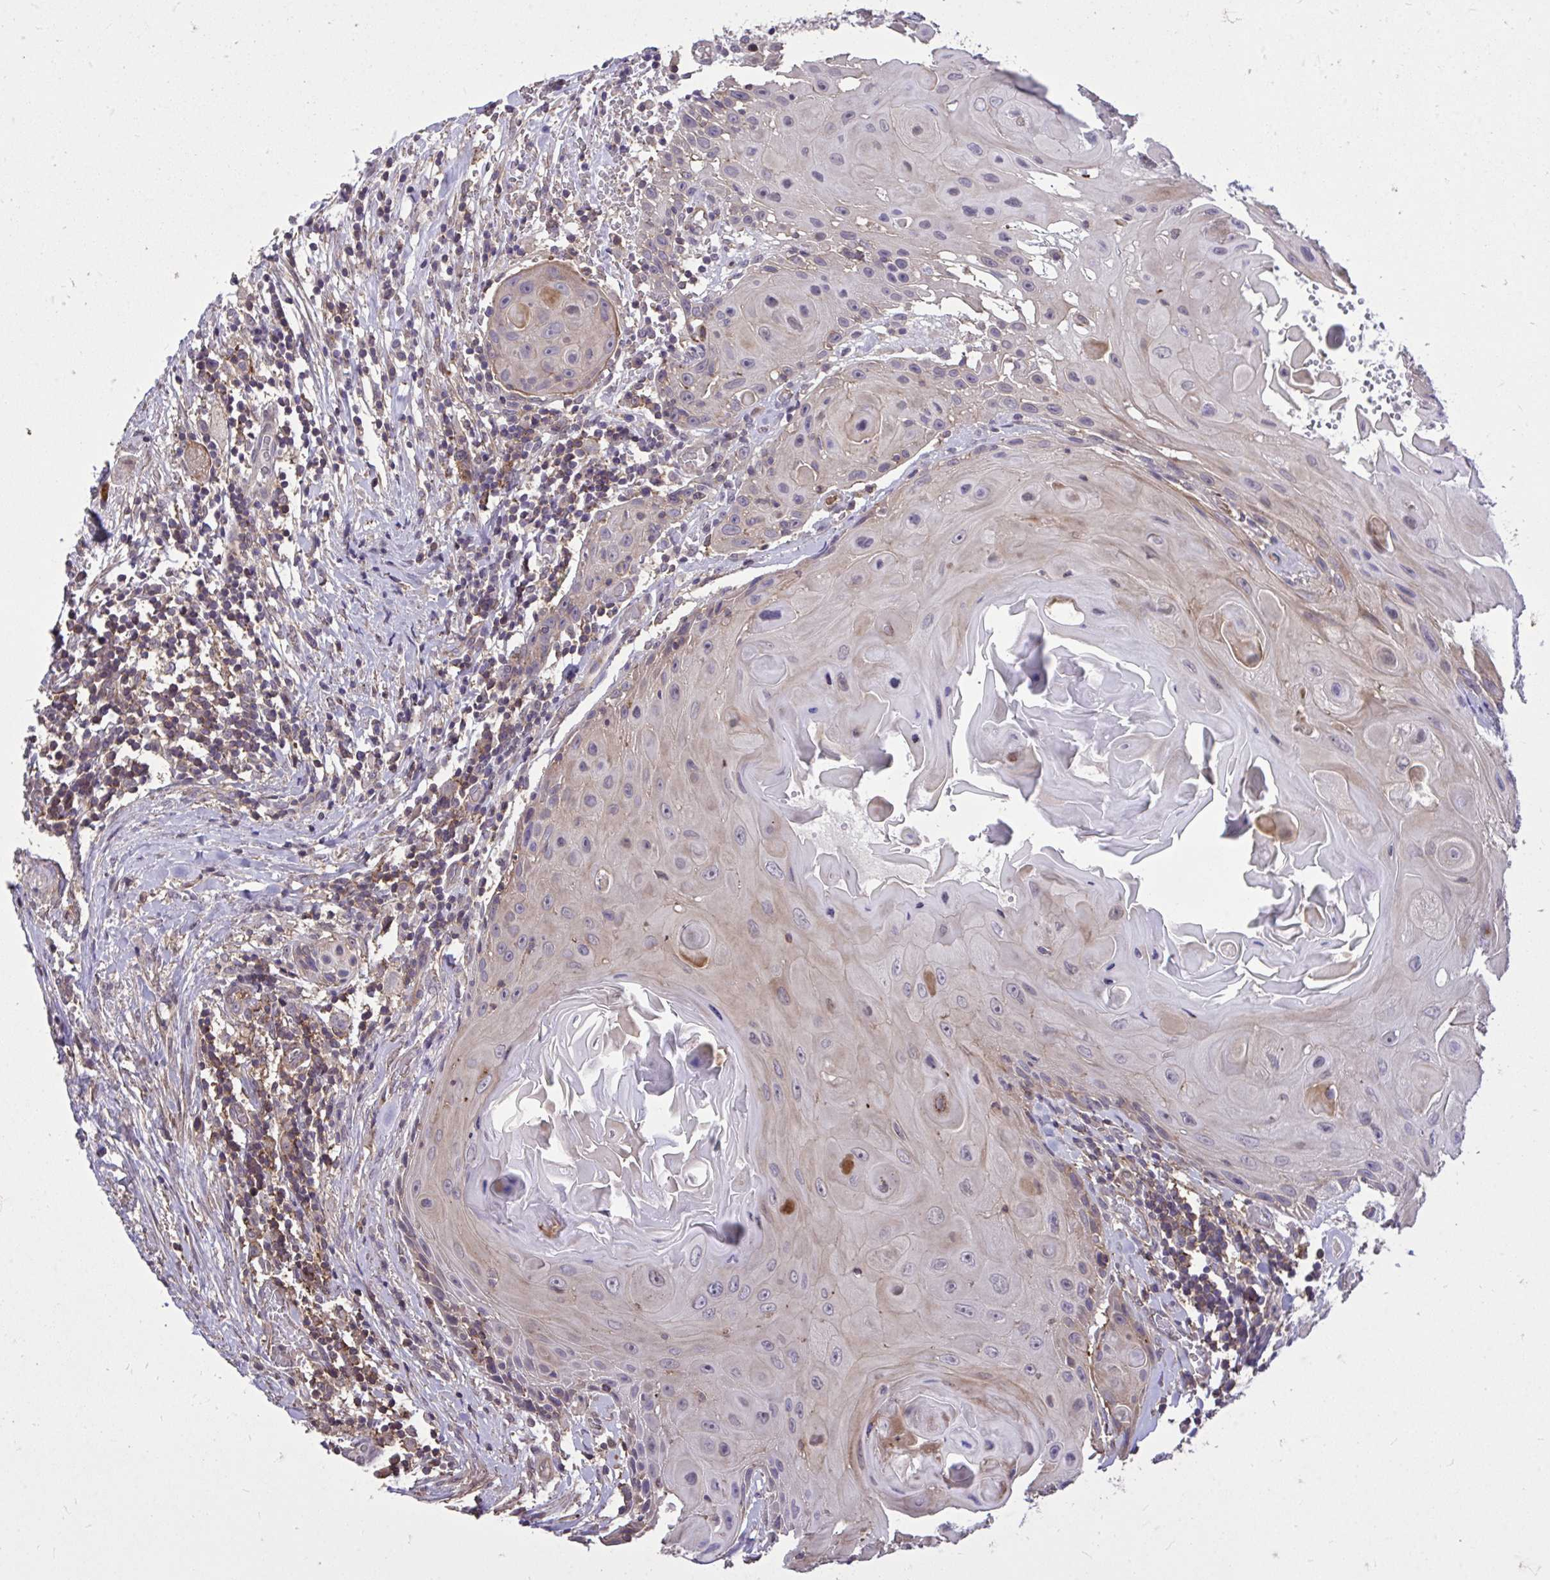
{"staining": {"intensity": "weak", "quantity": "25%-75%", "location": "cytoplasmic/membranous"}, "tissue": "head and neck cancer", "cell_type": "Tumor cells", "image_type": "cancer", "snomed": [{"axis": "morphology", "description": "Squamous cell carcinoma, NOS"}, {"axis": "topography", "description": "Oral tissue"}, {"axis": "topography", "description": "Head-Neck"}], "caption": "IHC (DAB (3,3'-diaminobenzidine)) staining of head and neck cancer demonstrates weak cytoplasmic/membranous protein positivity in about 25%-75% of tumor cells. Immunohistochemistry stains the protein in brown and the nuclei are stained blue.", "gene": "IGFL2", "patient": {"sex": "male", "age": 49}}